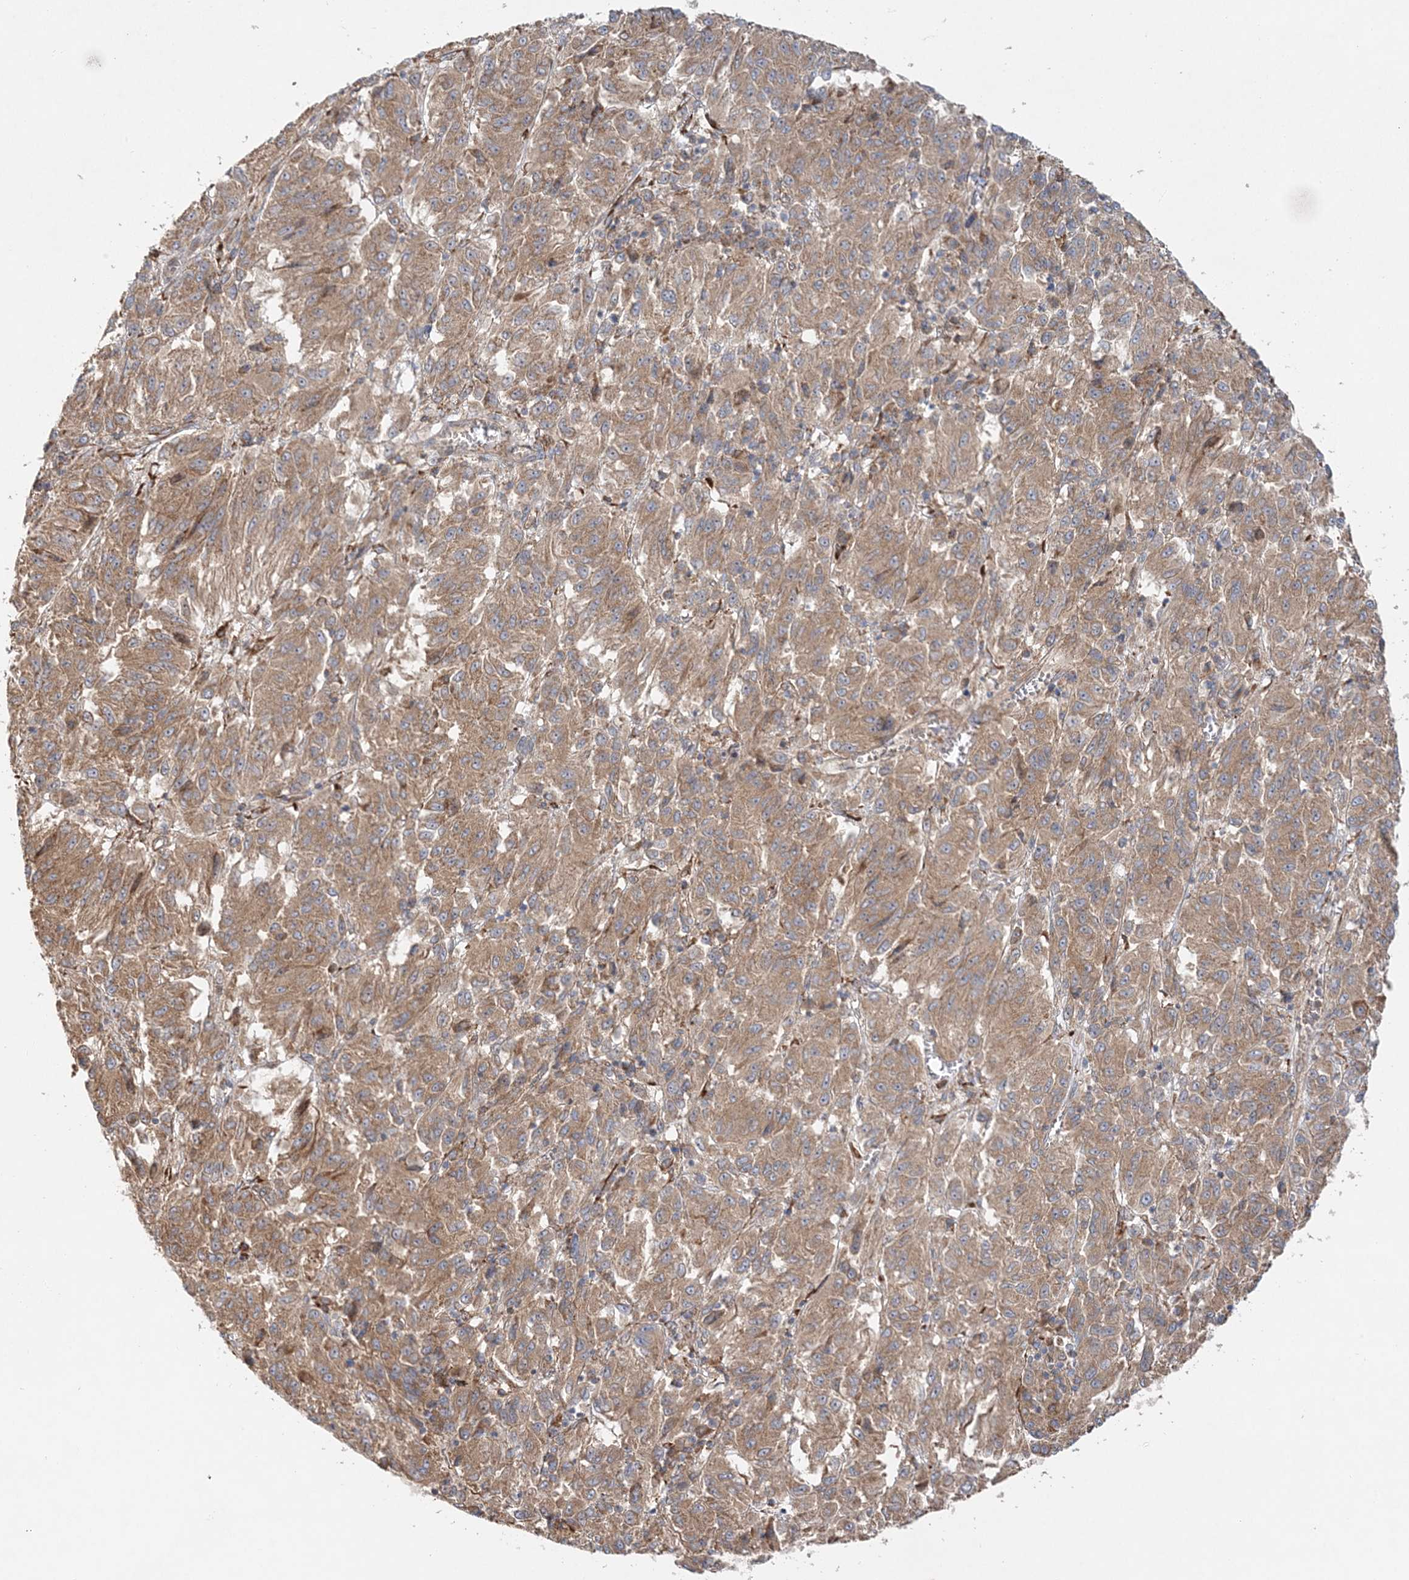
{"staining": {"intensity": "moderate", "quantity": ">75%", "location": "cytoplasmic/membranous"}, "tissue": "melanoma", "cell_type": "Tumor cells", "image_type": "cancer", "snomed": [{"axis": "morphology", "description": "Malignant melanoma, Metastatic site"}, {"axis": "topography", "description": "Lung"}], "caption": "Malignant melanoma (metastatic site) was stained to show a protein in brown. There is medium levels of moderate cytoplasmic/membranous positivity in about >75% of tumor cells.", "gene": "ZFYVE16", "patient": {"sex": "male", "age": 64}}